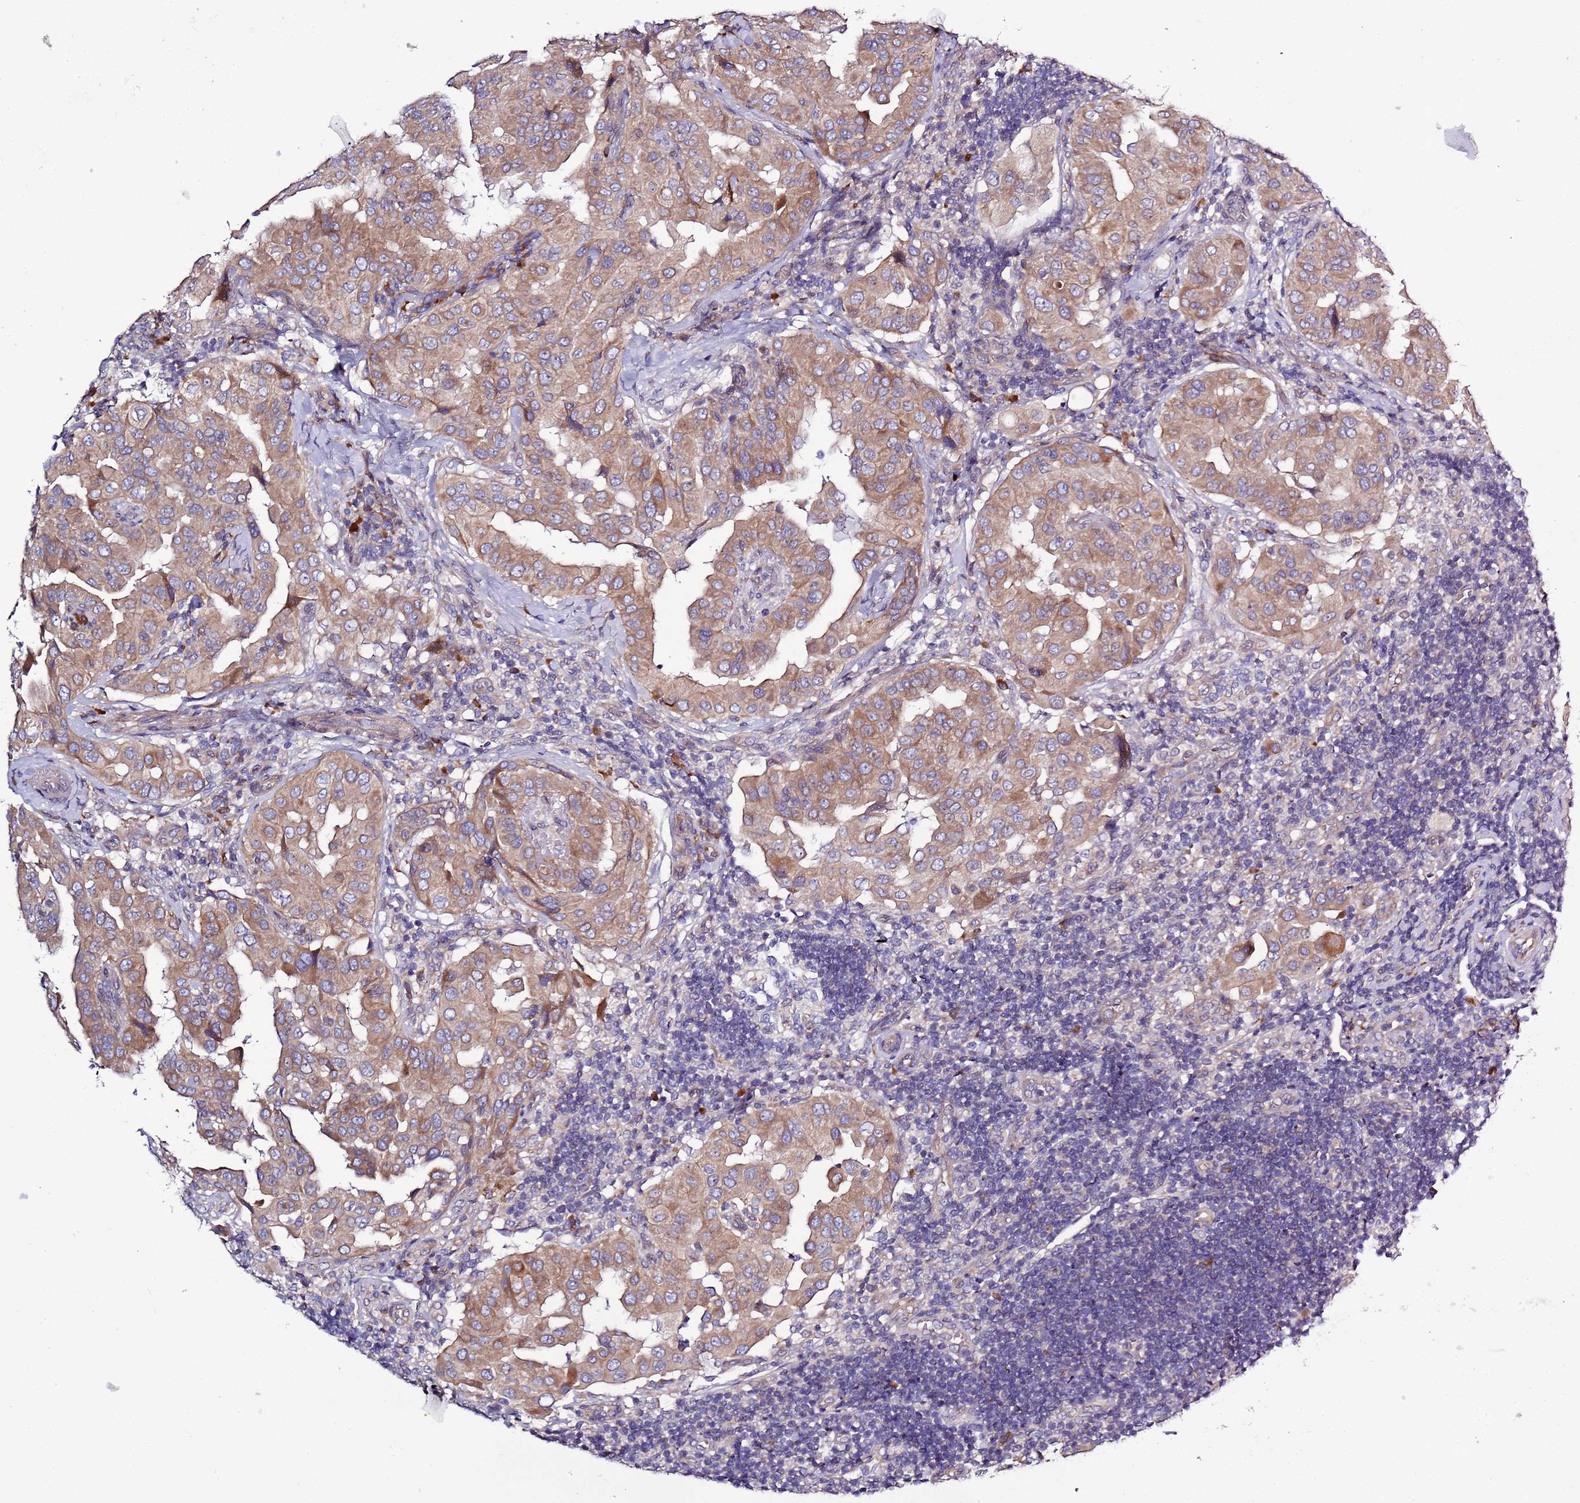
{"staining": {"intensity": "moderate", "quantity": ">75%", "location": "cytoplasmic/membranous"}, "tissue": "thyroid cancer", "cell_type": "Tumor cells", "image_type": "cancer", "snomed": [{"axis": "morphology", "description": "Papillary adenocarcinoma, NOS"}, {"axis": "topography", "description": "Thyroid gland"}], "caption": "The image exhibits staining of thyroid papillary adenocarcinoma, revealing moderate cytoplasmic/membranous protein positivity (brown color) within tumor cells.", "gene": "SPCS1", "patient": {"sex": "male", "age": 33}}